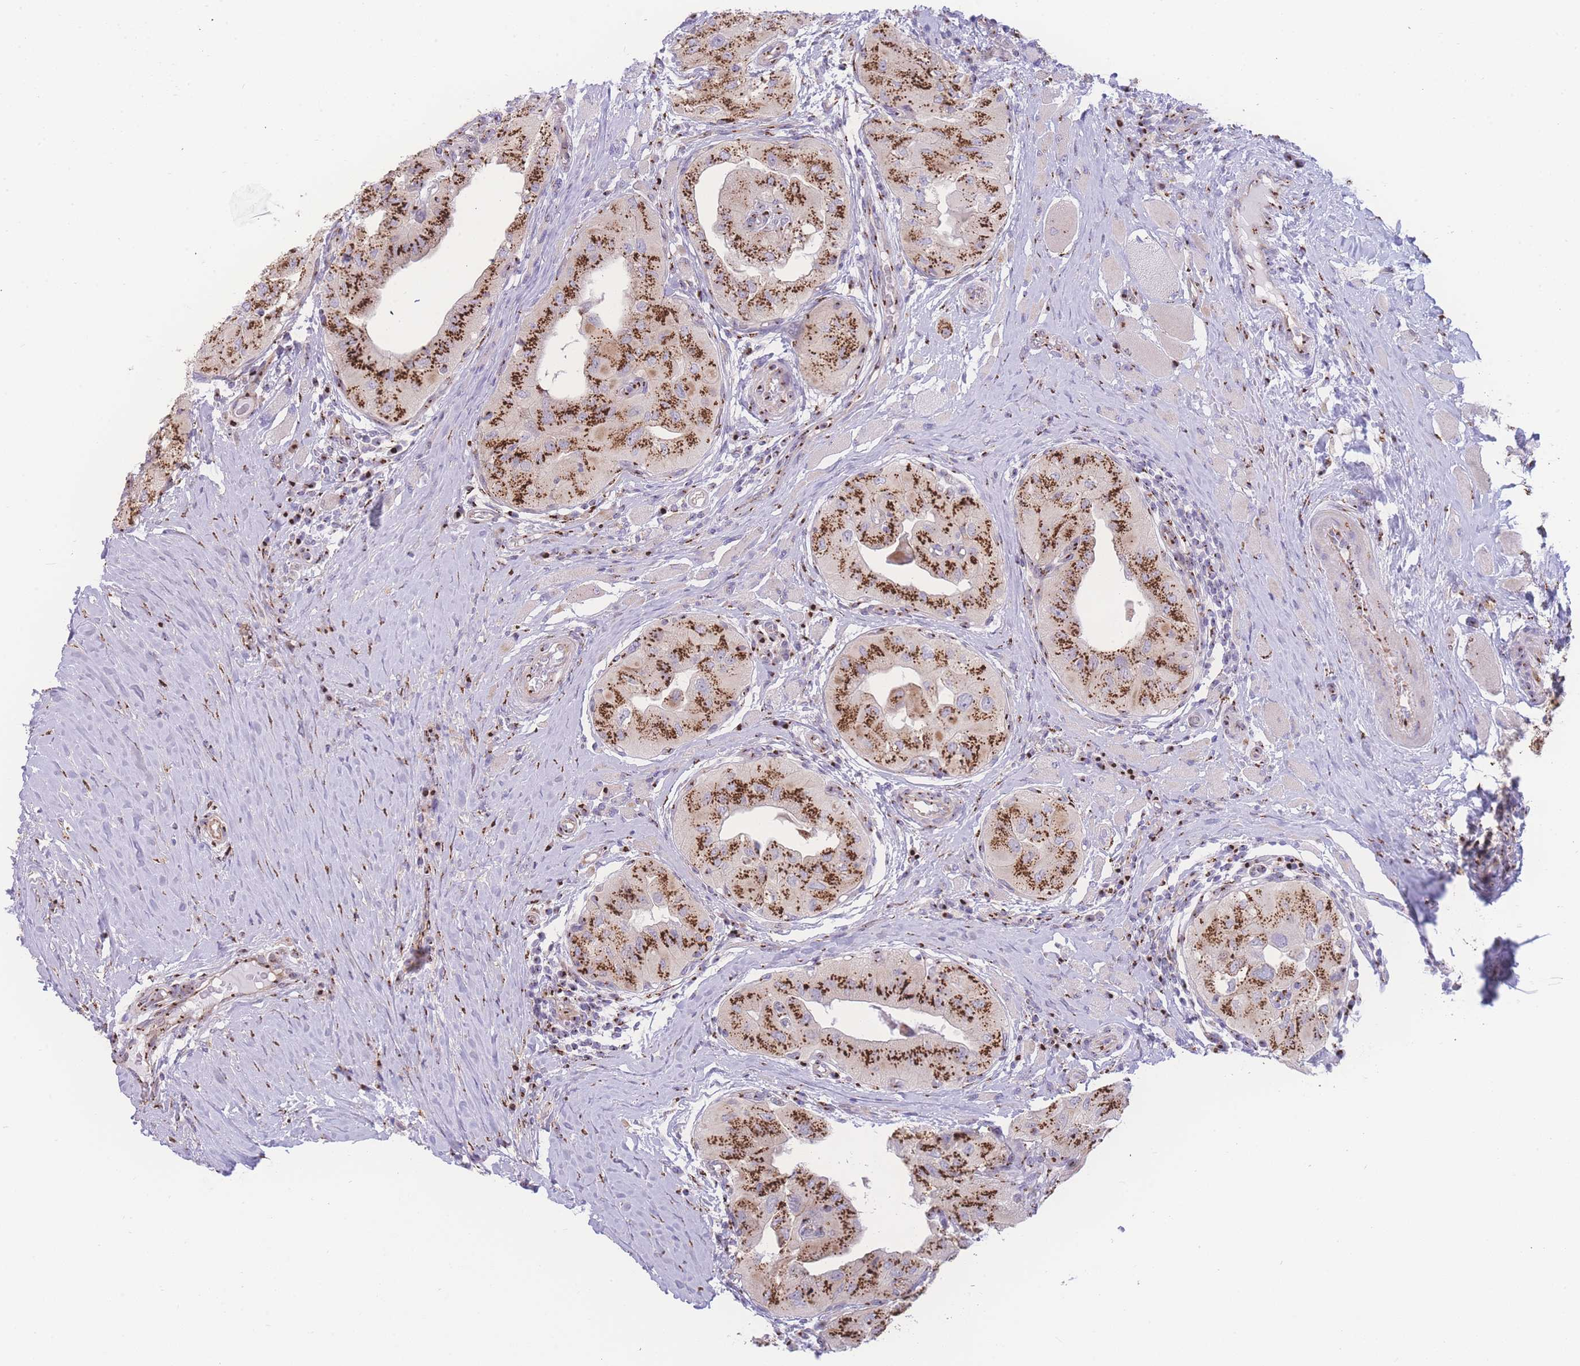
{"staining": {"intensity": "strong", "quantity": ">75%", "location": "cytoplasmic/membranous"}, "tissue": "thyroid cancer", "cell_type": "Tumor cells", "image_type": "cancer", "snomed": [{"axis": "morphology", "description": "Papillary adenocarcinoma, NOS"}, {"axis": "topography", "description": "Thyroid gland"}], "caption": "High-magnification brightfield microscopy of papillary adenocarcinoma (thyroid) stained with DAB (brown) and counterstained with hematoxylin (blue). tumor cells exhibit strong cytoplasmic/membranous expression is identified in approximately>75% of cells.", "gene": "GOLM2", "patient": {"sex": "female", "age": 59}}